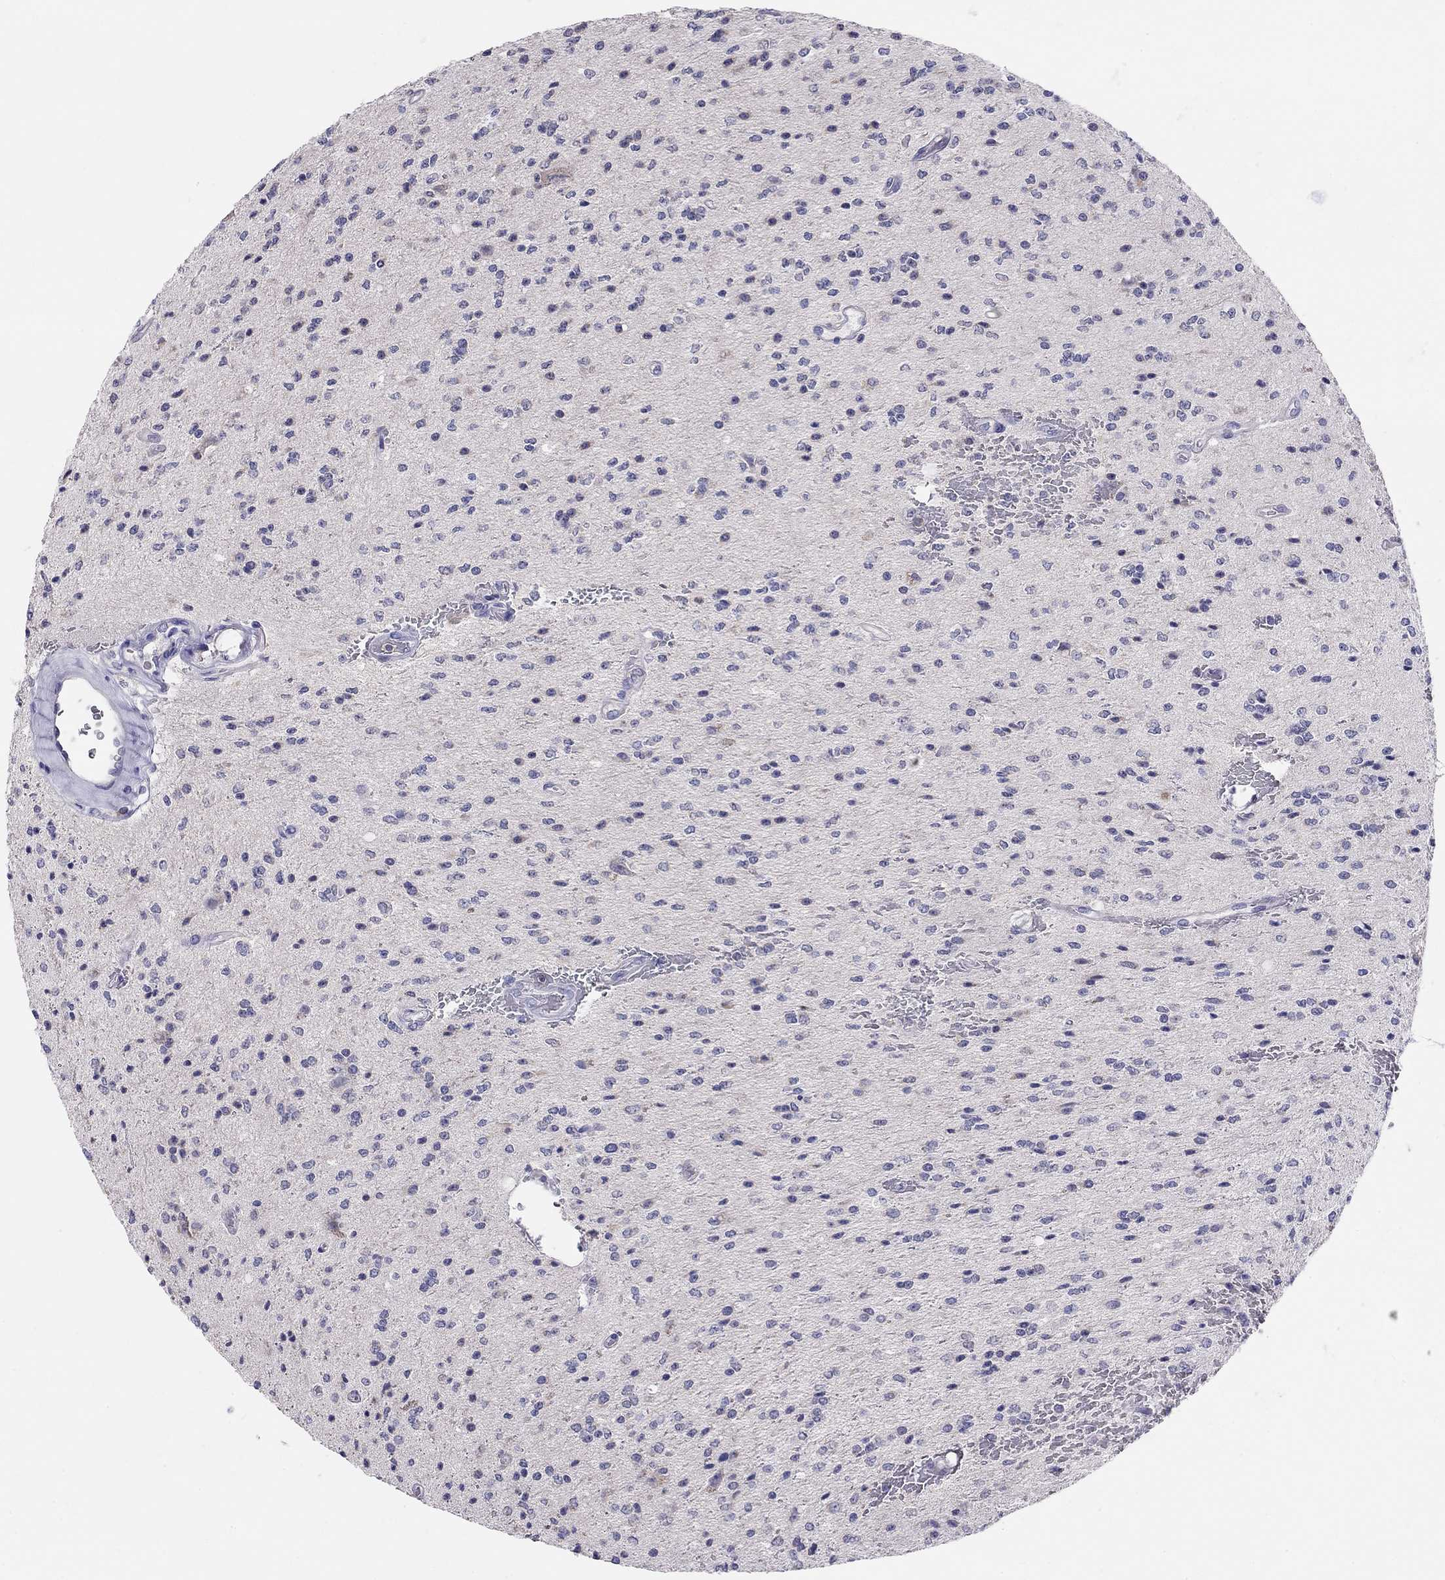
{"staining": {"intensity": "negative", "quantity": "none", "location": "none"}, "tissue": "glioma", "cell_type": "Tumor cells", "image_type": "cancer", "snomed": [{"axis": "morphology", "description": "Glioma, malignant, Low grade"}, {"axis": "topography", "description": "Brain"}], "caption": "Tumor cells are negative for brown protein staining in malignant glioma (low-grade). Nuclei are stained in blue.", "gene": "CITED1", "patient": {"sex": "male", "age": 67}}